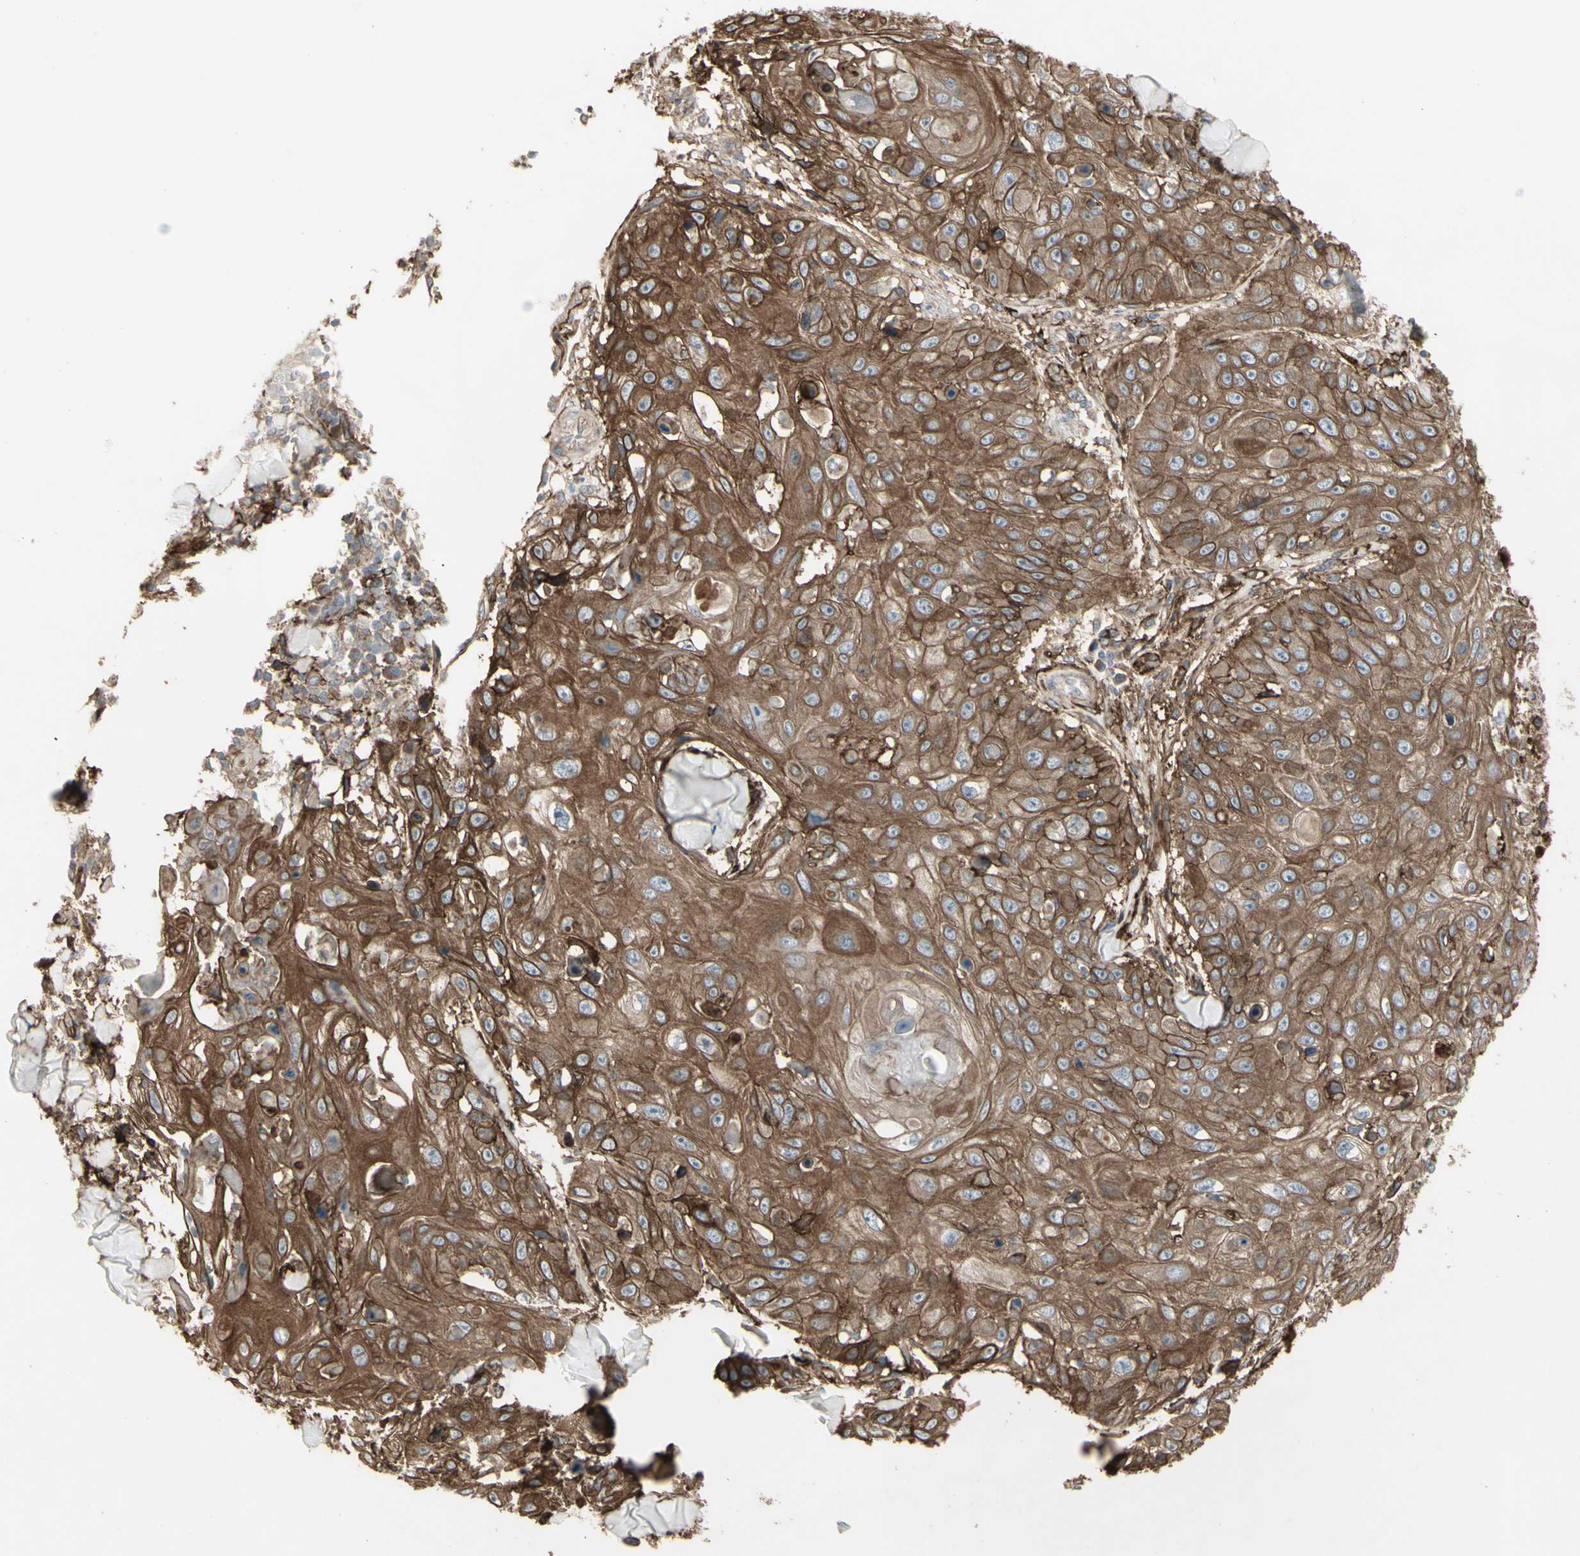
{"staining": {"intensity": "moderate", "quantity": ">75%", "location": "cytoplasmic/membranous"}, "tissue": "skin cancer", "cell_type": "Tumor cells", "image_type": "cancer", "snomed": [{"axis": "morphology", "description": "Squamous cell carcinoma, NOS"}, {"axis": "topography", "description": "Skin"}], "caption": "Immunohistochemical staining of human skin cancer demonstrates medium levels of moderate cytoplasmic/membranous protein positivity in approximately >75% of tumor cells.", "gene": "CD276", "patient": {"sex": "male", "age": 86}}